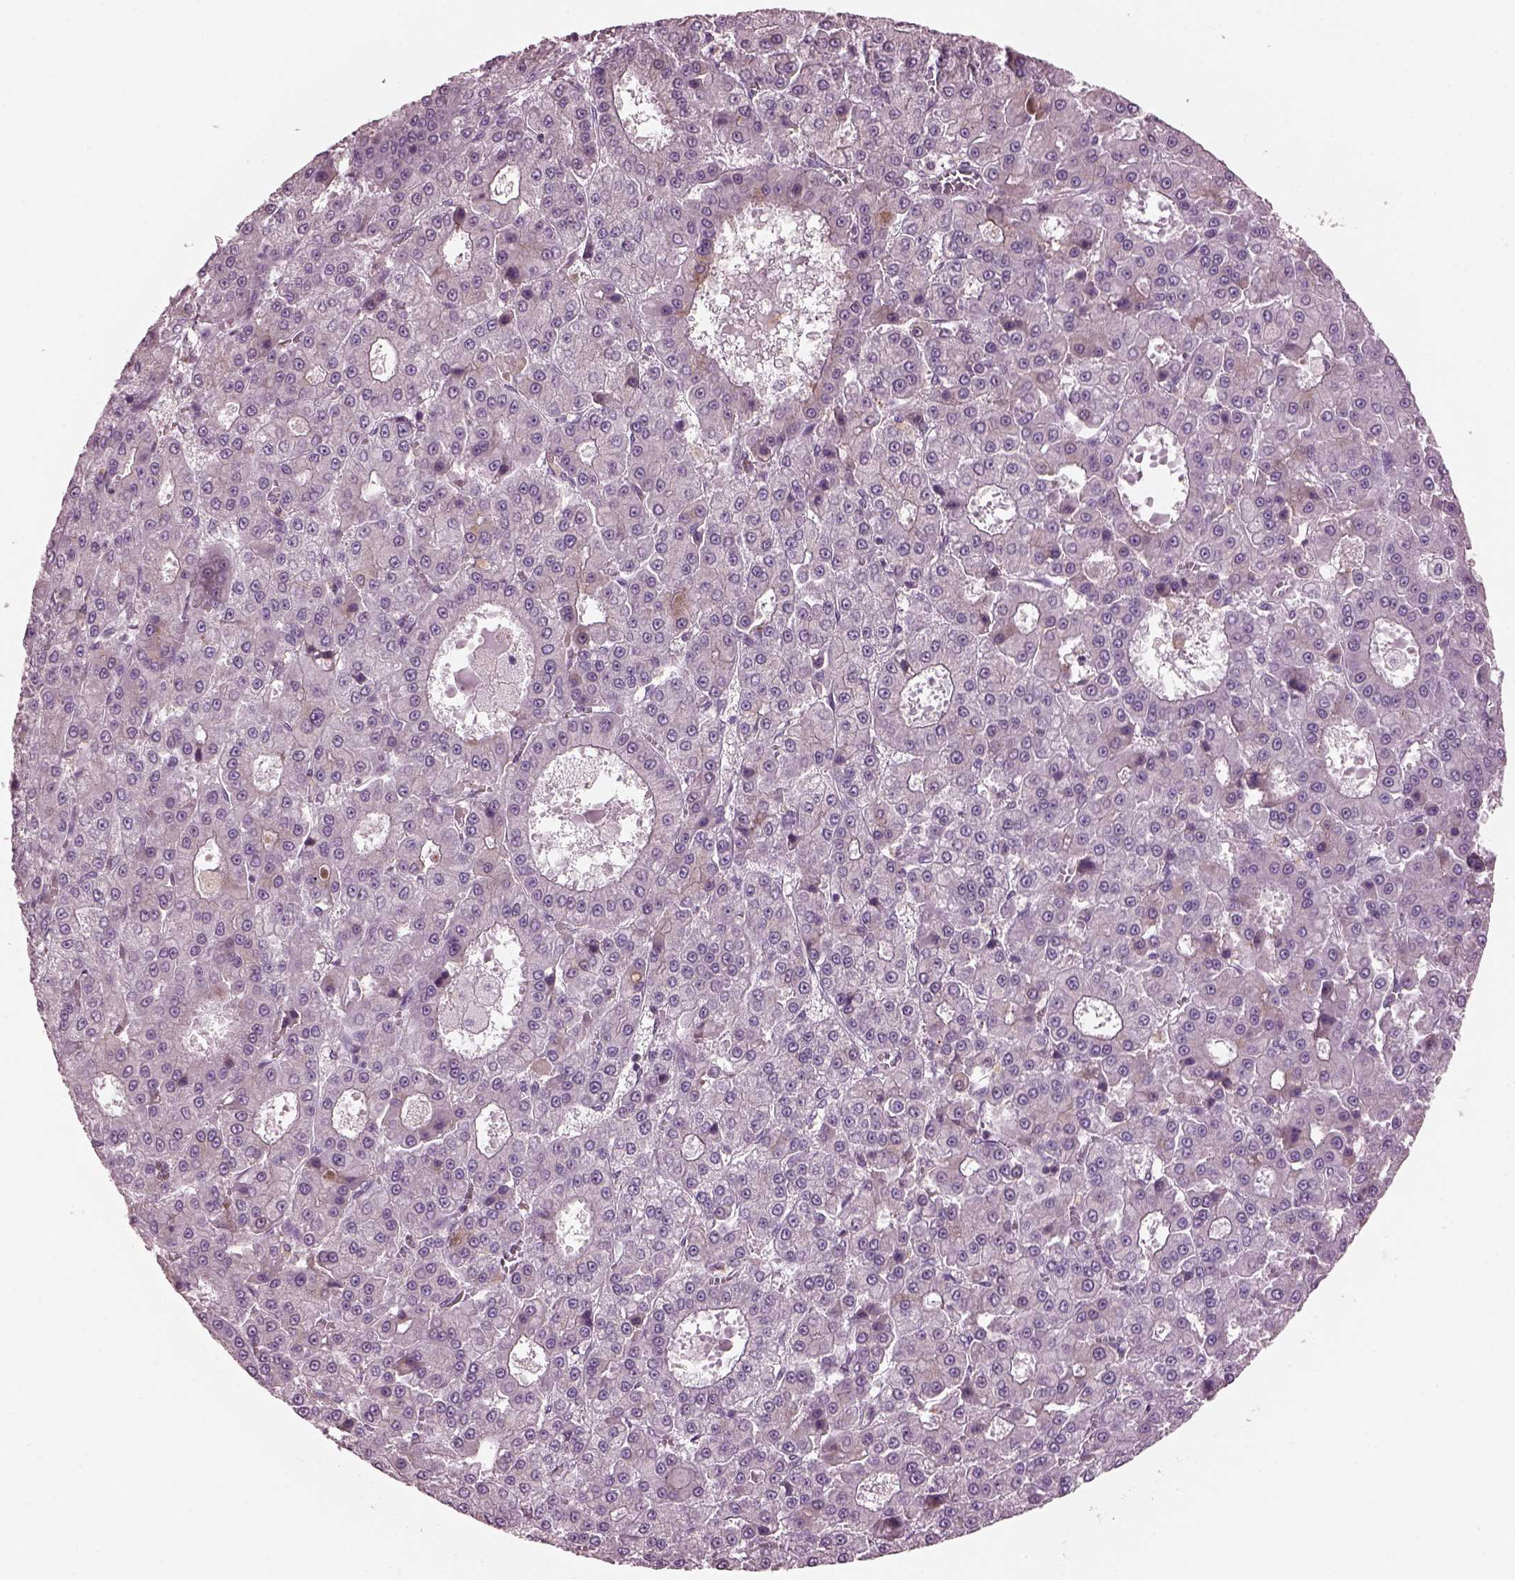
{"staining": {"intensity": "negative", "quantity": "none", "location": "none"}, "tissue": "liver cancer", "cell_type": "Tumor cells", "image_type": "cancer", "snomed": [{"axis": "morphology", "description": "Carcinoma, Hepatocellular, NOS"}, {"axis": "topography", "description": "Liver"}], "caption": "There is no significant staining in tumor cells of liver hepatocellular carcinoma.", "gene": "SRI", "patient": {"sex": "male", "age": 70}}